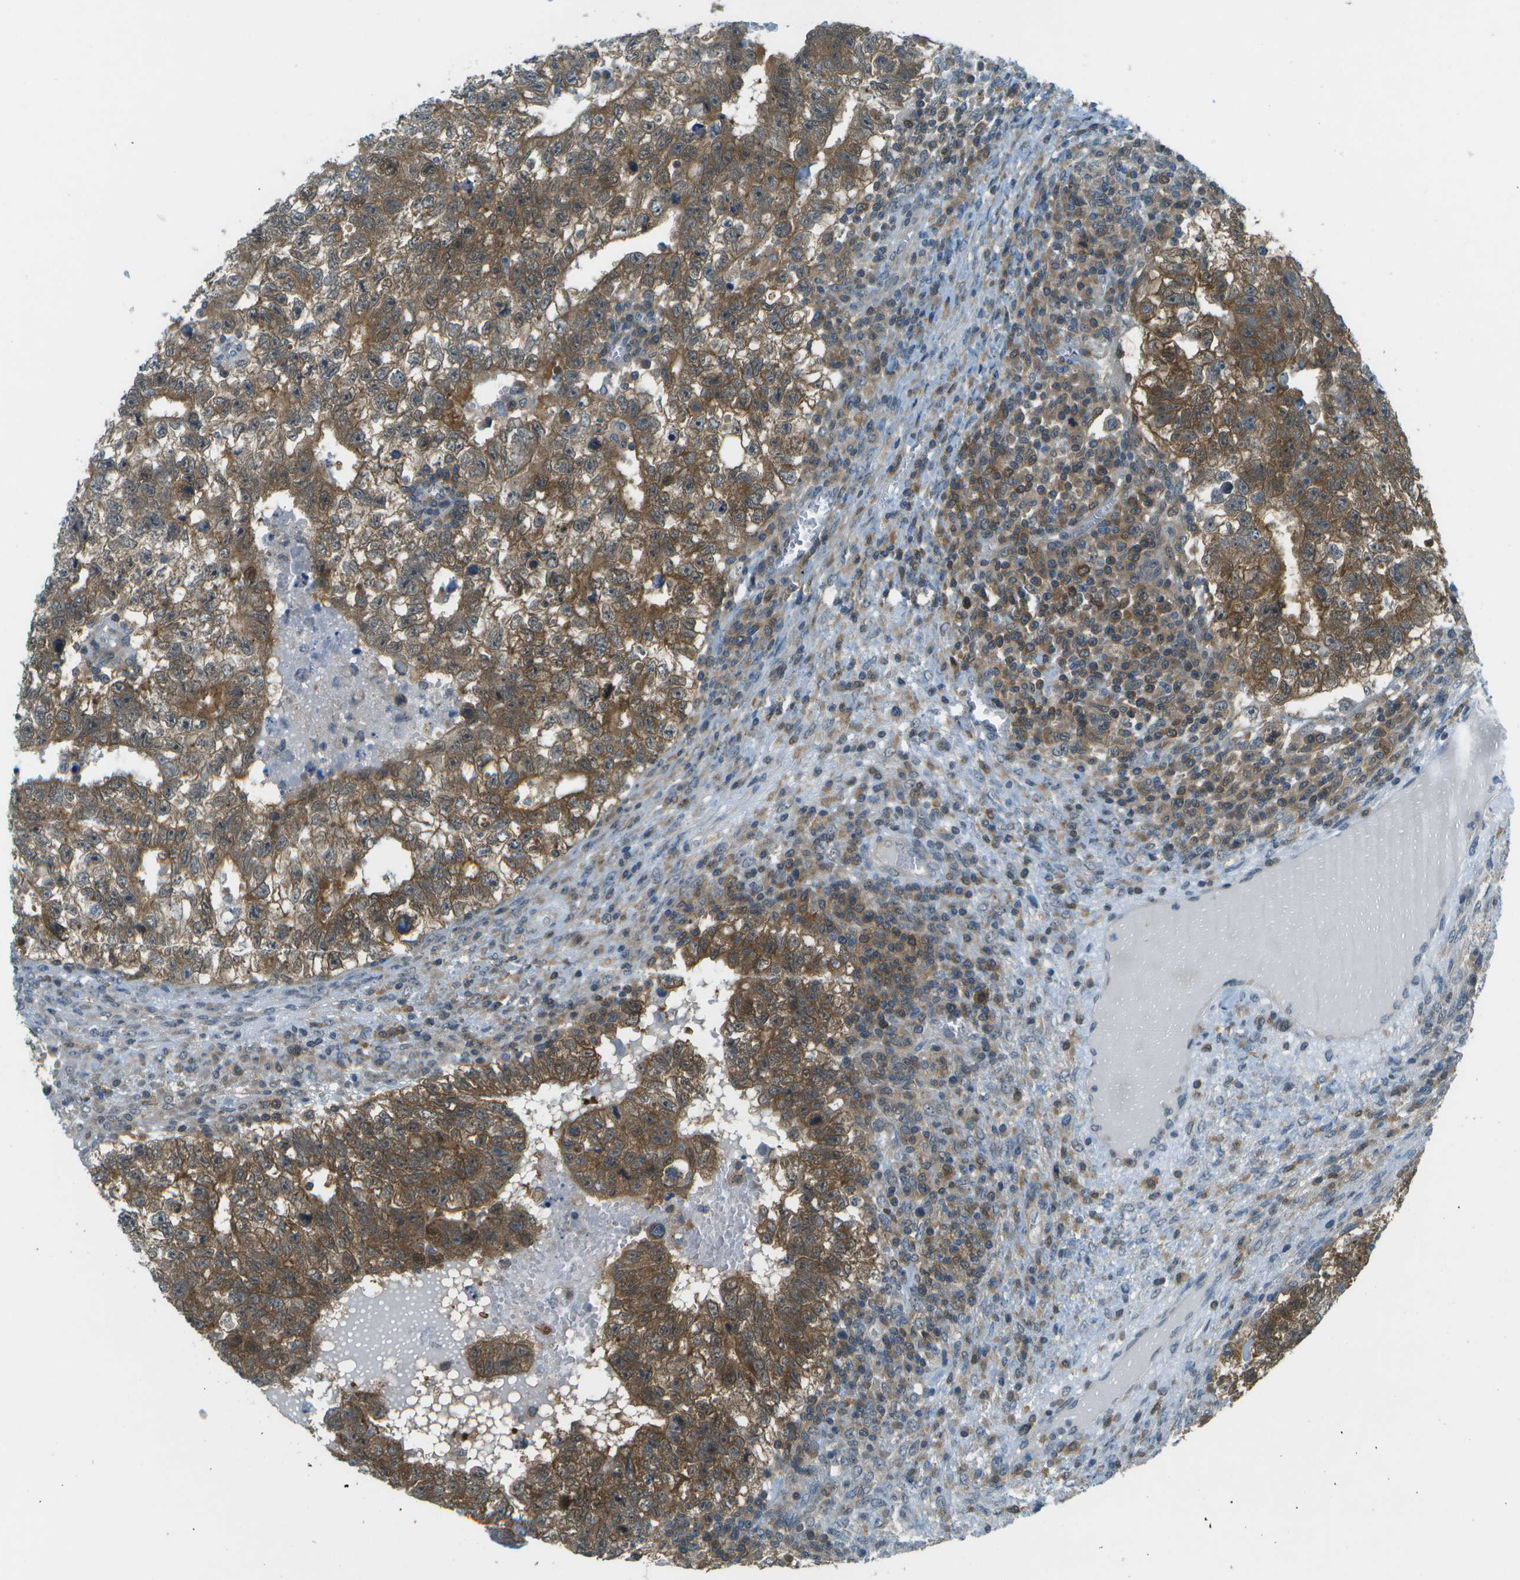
{"staining": {"intensity": "strong", "quantity": ">75%", "location": "cytoplasmic/membranous"}, "tissue": "testis cancer", "cell_type": "Tumor cells", "image_type": "cancer", "snomed": [{"axis": "morphology", "description": "Seminoma, NOS"}, {"axis": "morphology", "description": "Carcinoma, Embryonal, NOS"}, {"axis": "topography", "description": "Testis"}], "caption": "Human testis cancer (embryonal carcinoma) stained with a brown dye shows strong cytoplasmic/membranous positive staining in about >75% of tumor cells.", "gene": "CDH23", "patient": {"sex": "male", "age": 38}}